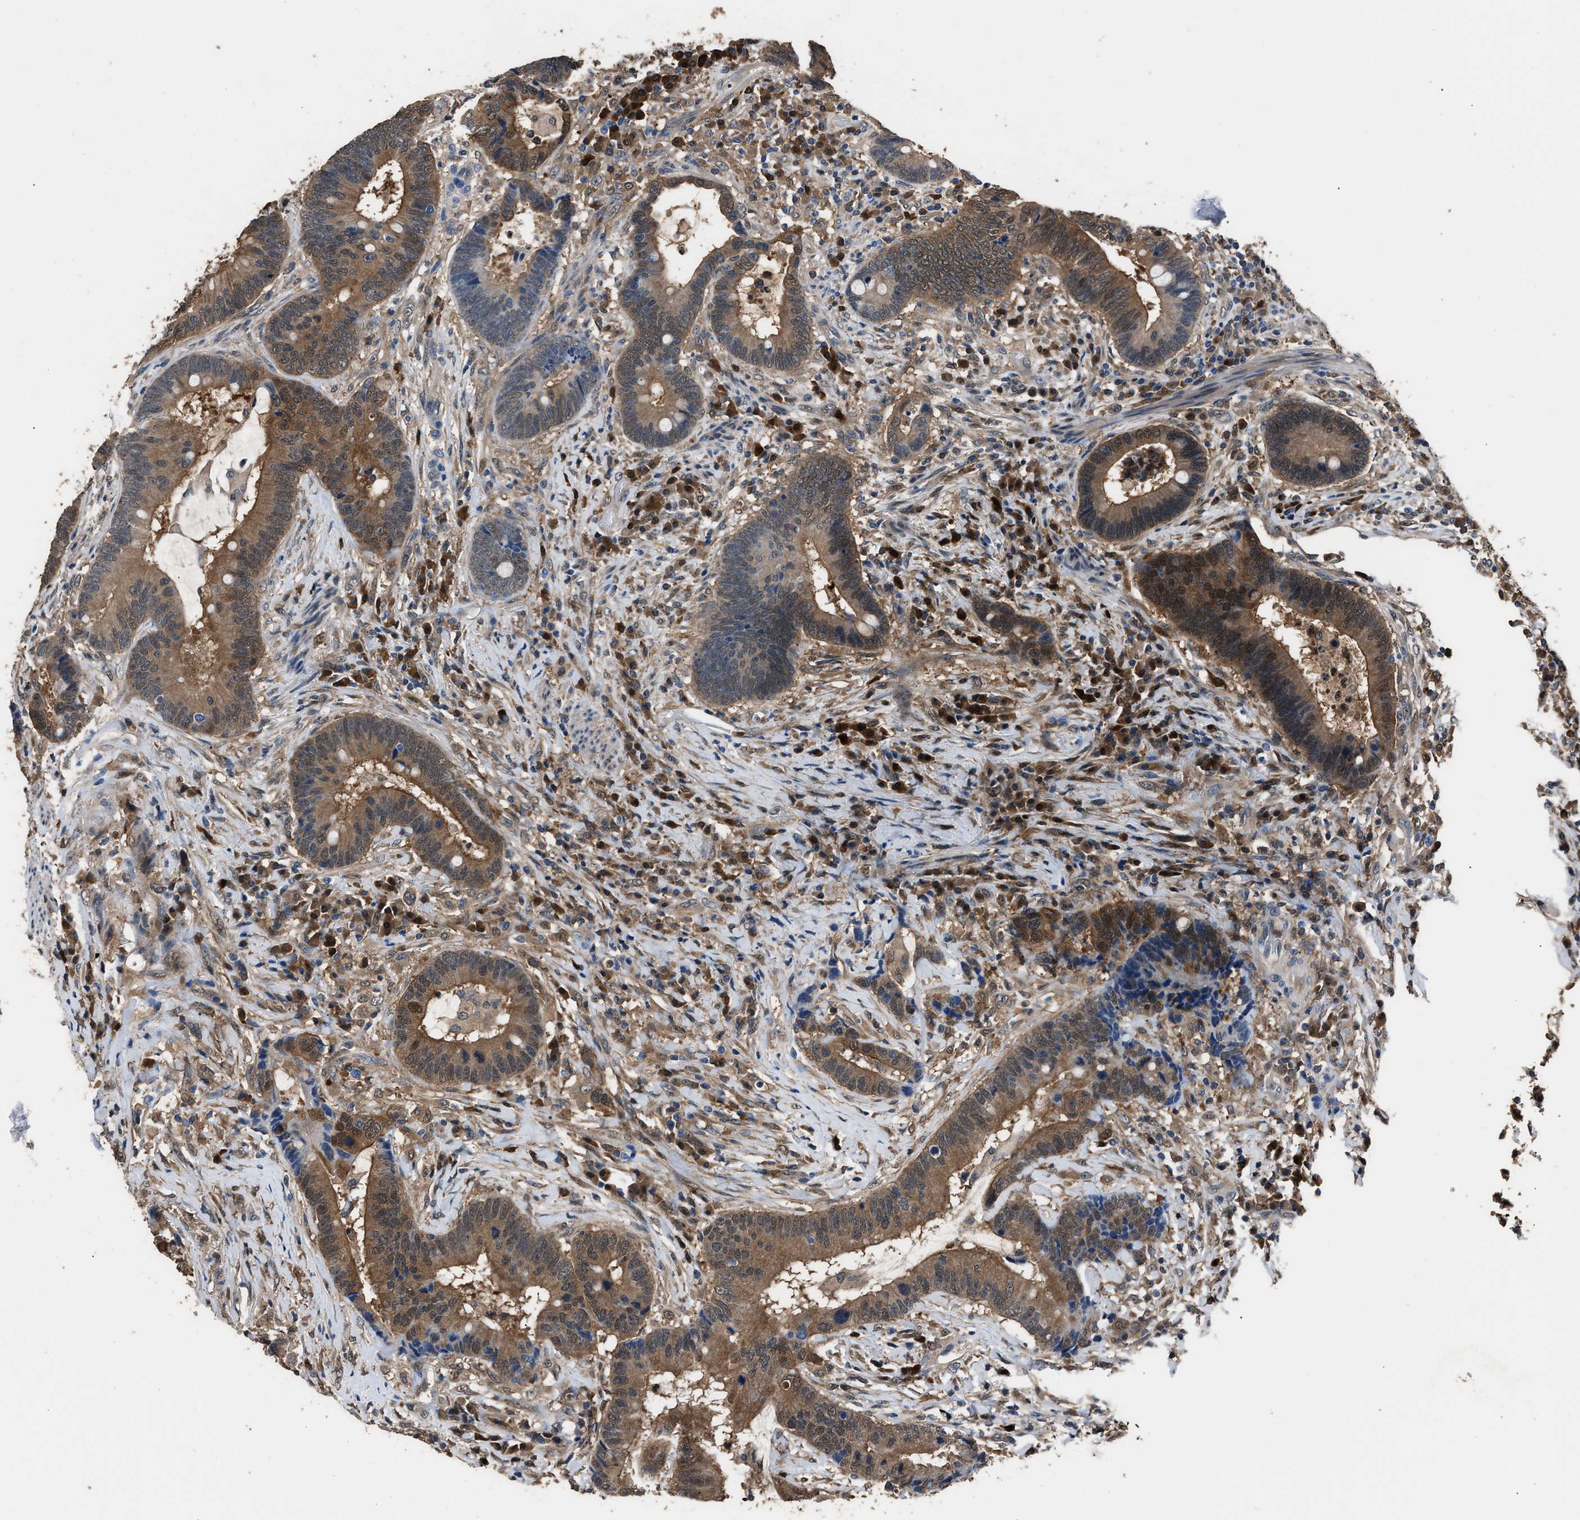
{"staining": {"intensity": "moderate", "quantity": ">75%", "location": "cytoplasmic/membranous"}, "tissue": "colorectal cancer", "cell_type": "Tumor cells", "image_type": "cancer", "snomed": [{"axis": "morphology", "description": "Adenocarcinoma, NOS"}, {"axis": "topography", "description": "Rectum"}, {"axis": "topography", "description": "Anal"}], "caption": "Colorectal cancer (adenocarcinoma) tissue displays moderate cytoplasmic/membranous staining in approximately >75% of tumor cells, visualized by immunohistochemistry. The protein is shown in brown color, while the nuclei are stained blue.", "gene": "GSTP1", "patient": {"sex": "female", "age": 89}}